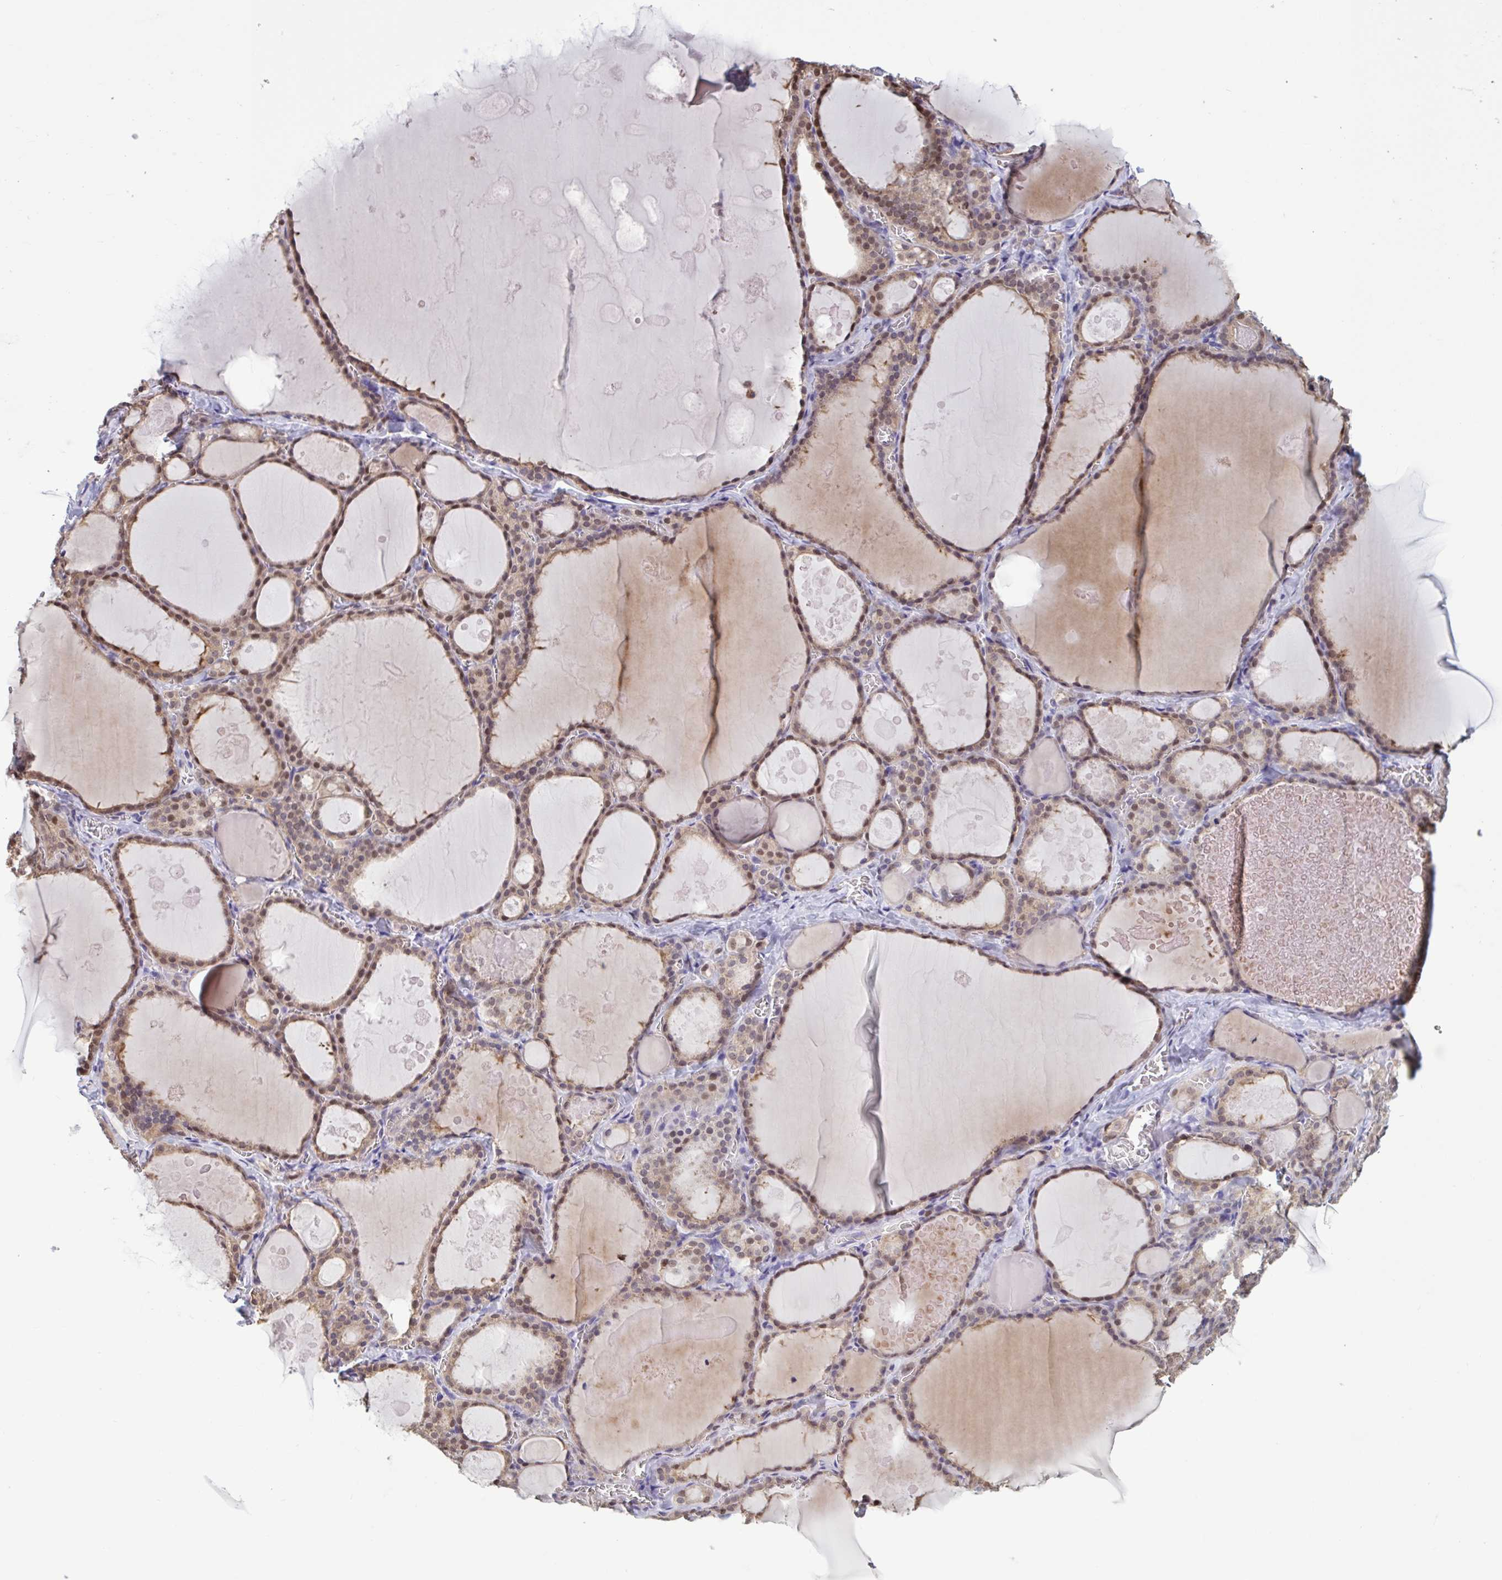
{"staining": {"intensity": "moderate", "quantity": ">75%", "location": "nuclear"}, "tissue": "thyroid gland", "cell_type": "Glandular cells", "image_type": "normal", "snomed": [{"axis": "morphology", "description": "Normal tissue, NOS"}, {"axis": "topography", "description": "Thyroid gland"}], "caption": "Glandular cells show medium levels of moderate nuclear expression in approximately >75% of cells in unremarkable thyroid gland. The staining is performed using DAB brown chromogen to label protein expression. The nuclei are counter-stained blue using hematoxylin.", "gene": "RBL1", "patient": {"sex": "male", "age": 56}}